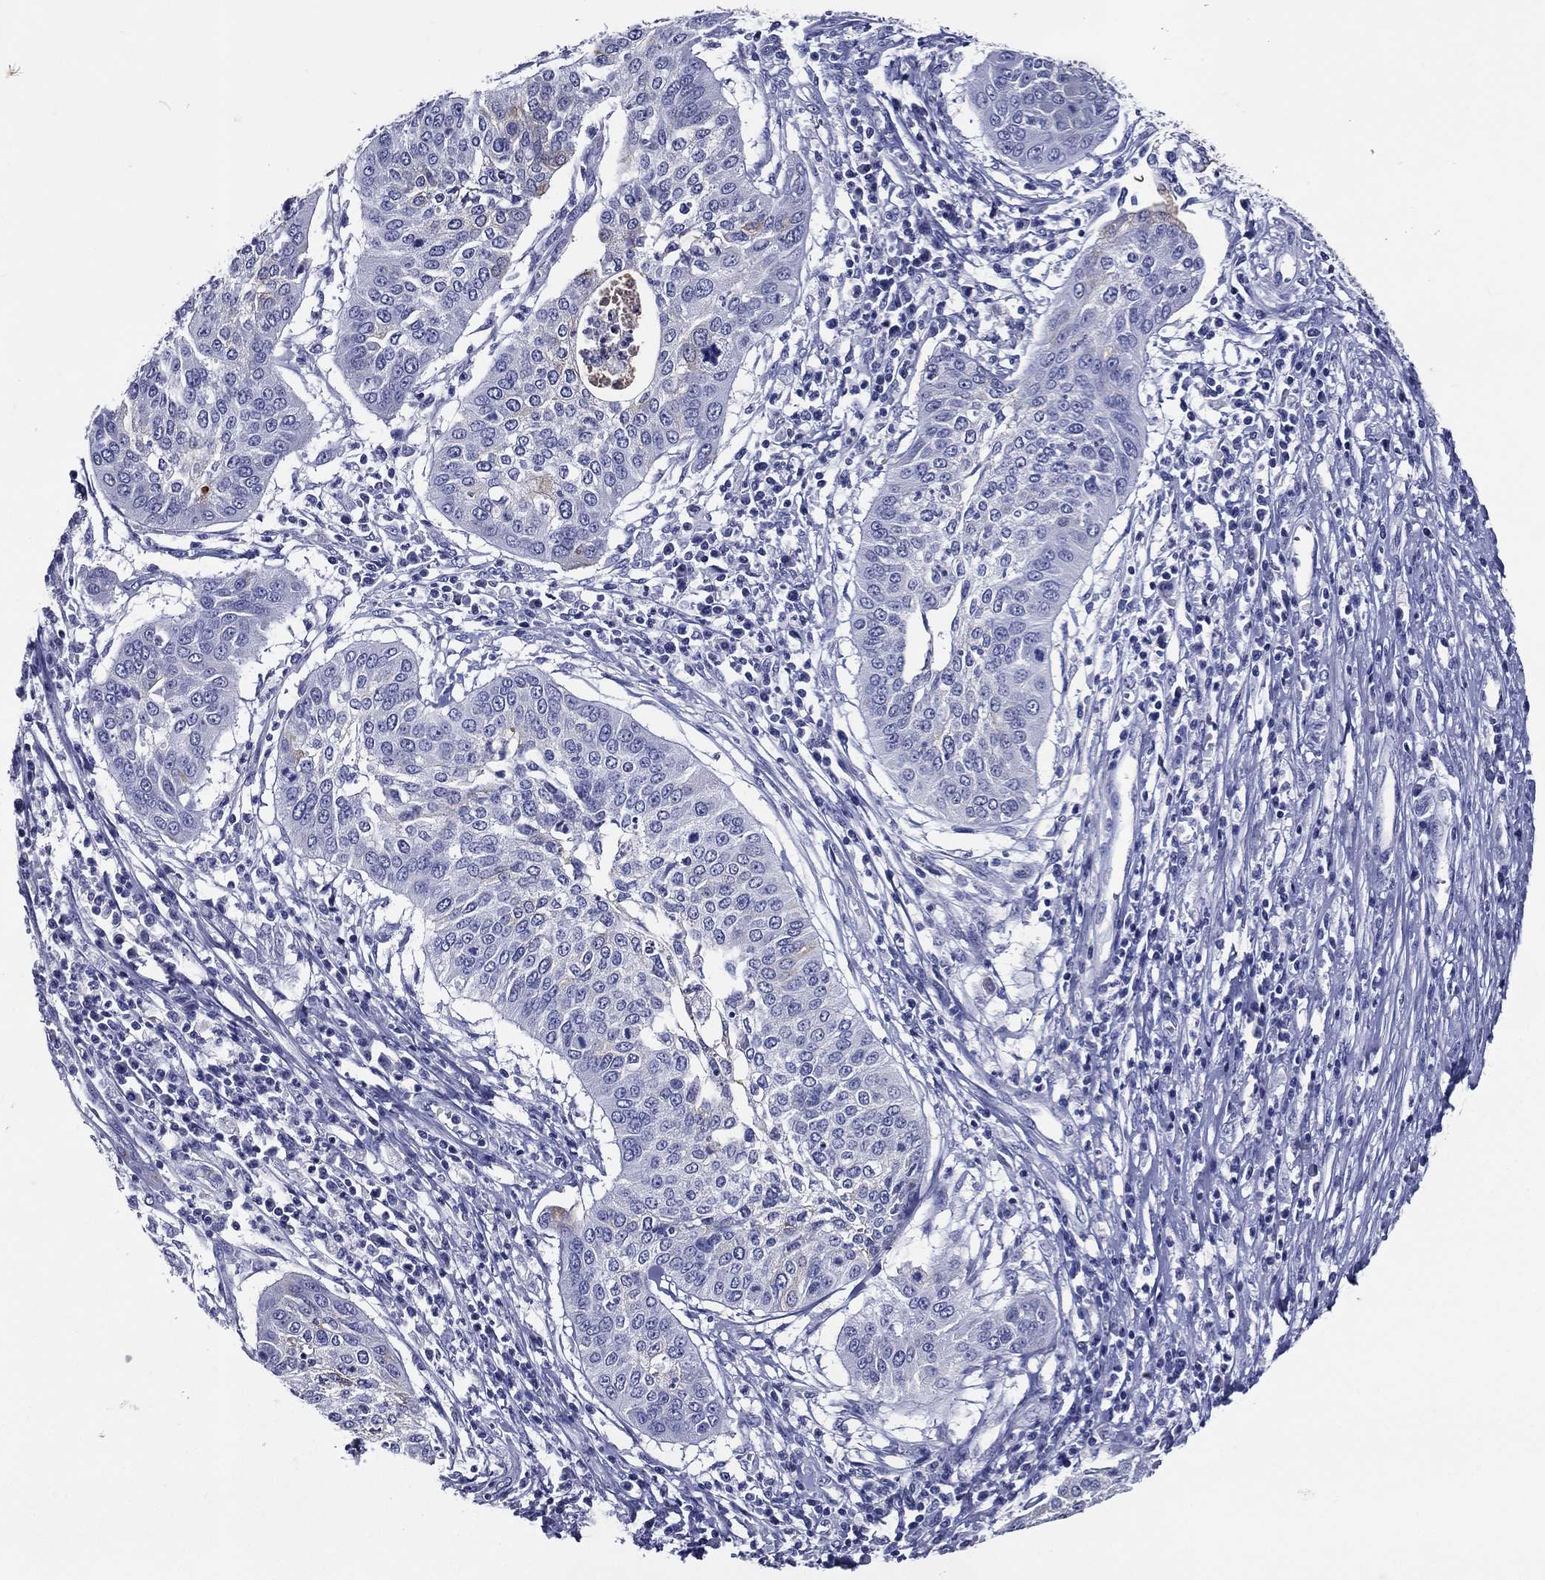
{"staining": {"intensity": "moderate", "quantity": "<25%", "location": "cytoplasmic/membranous"}, "tissue": "cervical cancer", "cell_type": "Tumor cells", "image_type": "cancer", "snomed": [{"axis": "morphology", "description": "Normal tissue, NOS"}, {"axis": "morphology", "description": "Squamous cell carcinoma, NOS"}, {"axis": "topography", "description": "Cervix"}], "caption": "Brown immunohistochemical staining in cervical squamous cell carcinoma displays moderate cytoplasmic/membranous positivity in approximately <25% of tumor cells.", "gene": "ACE2", "patient": {"sex": "female", "age": 39}}